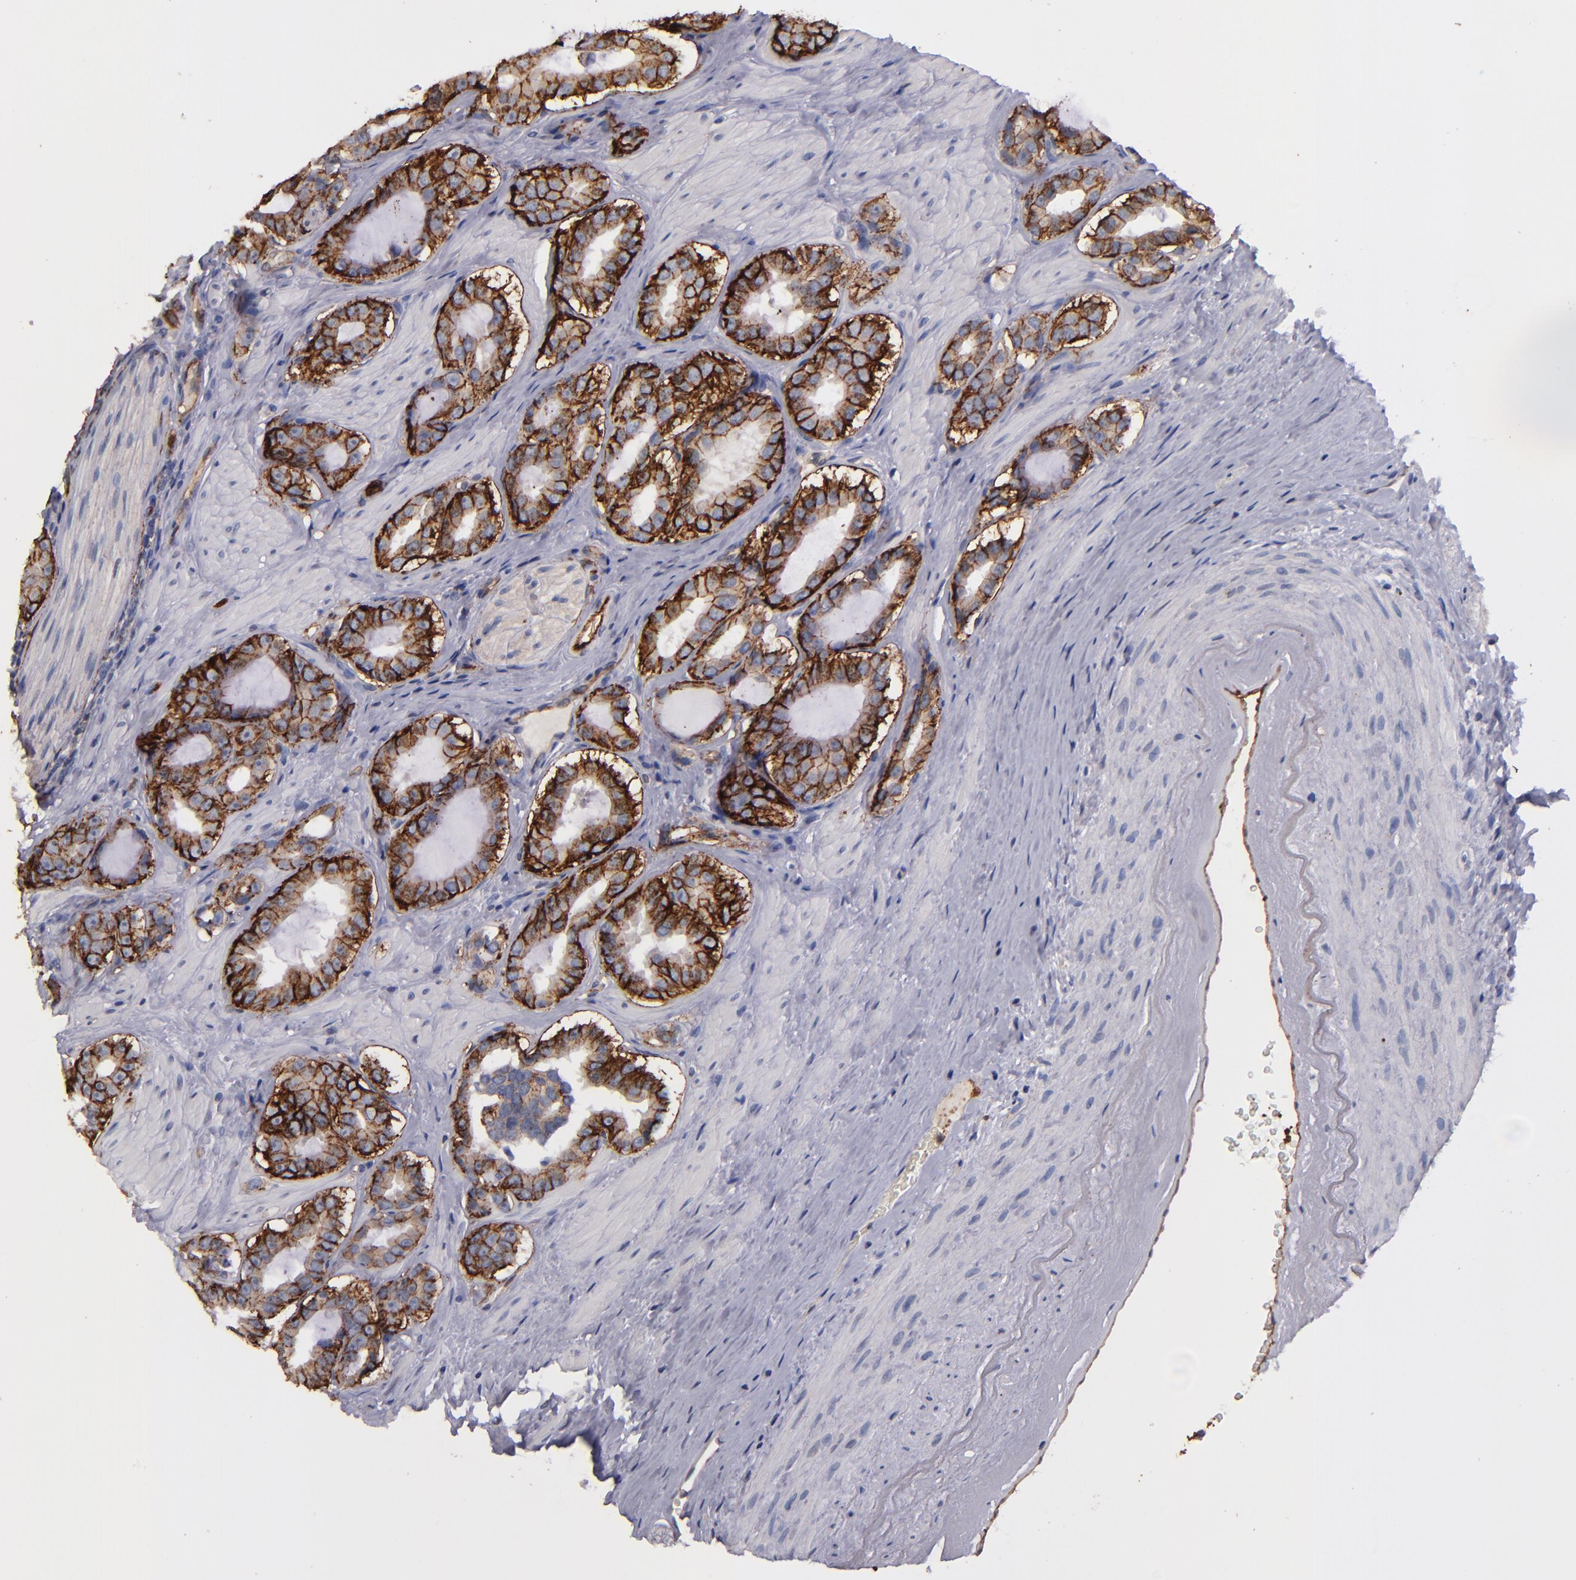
{"staining": {"intensity": "strong", "quantity": ">75%", "location": "cytoplasmic/membranous"}, "tissue": "prostate cancer", "cell_type": "Tumor cells", "image_type": "cancer", "snomed": [{"axis": "morphology", "description": "Adenocarcinoma, Low grade"}, {"axis": "topography", "description": "Prostate"}], "caption": "High-power microscopy captured an IHC histopathology image of prostate cancer (low-grade adenocarcinoma), revealing strong cytoplasmic/membranous staining in approximately >75% of tumor cells.", "gene": "CLDN5", "patient": {"sex": "male", "age": 59}}